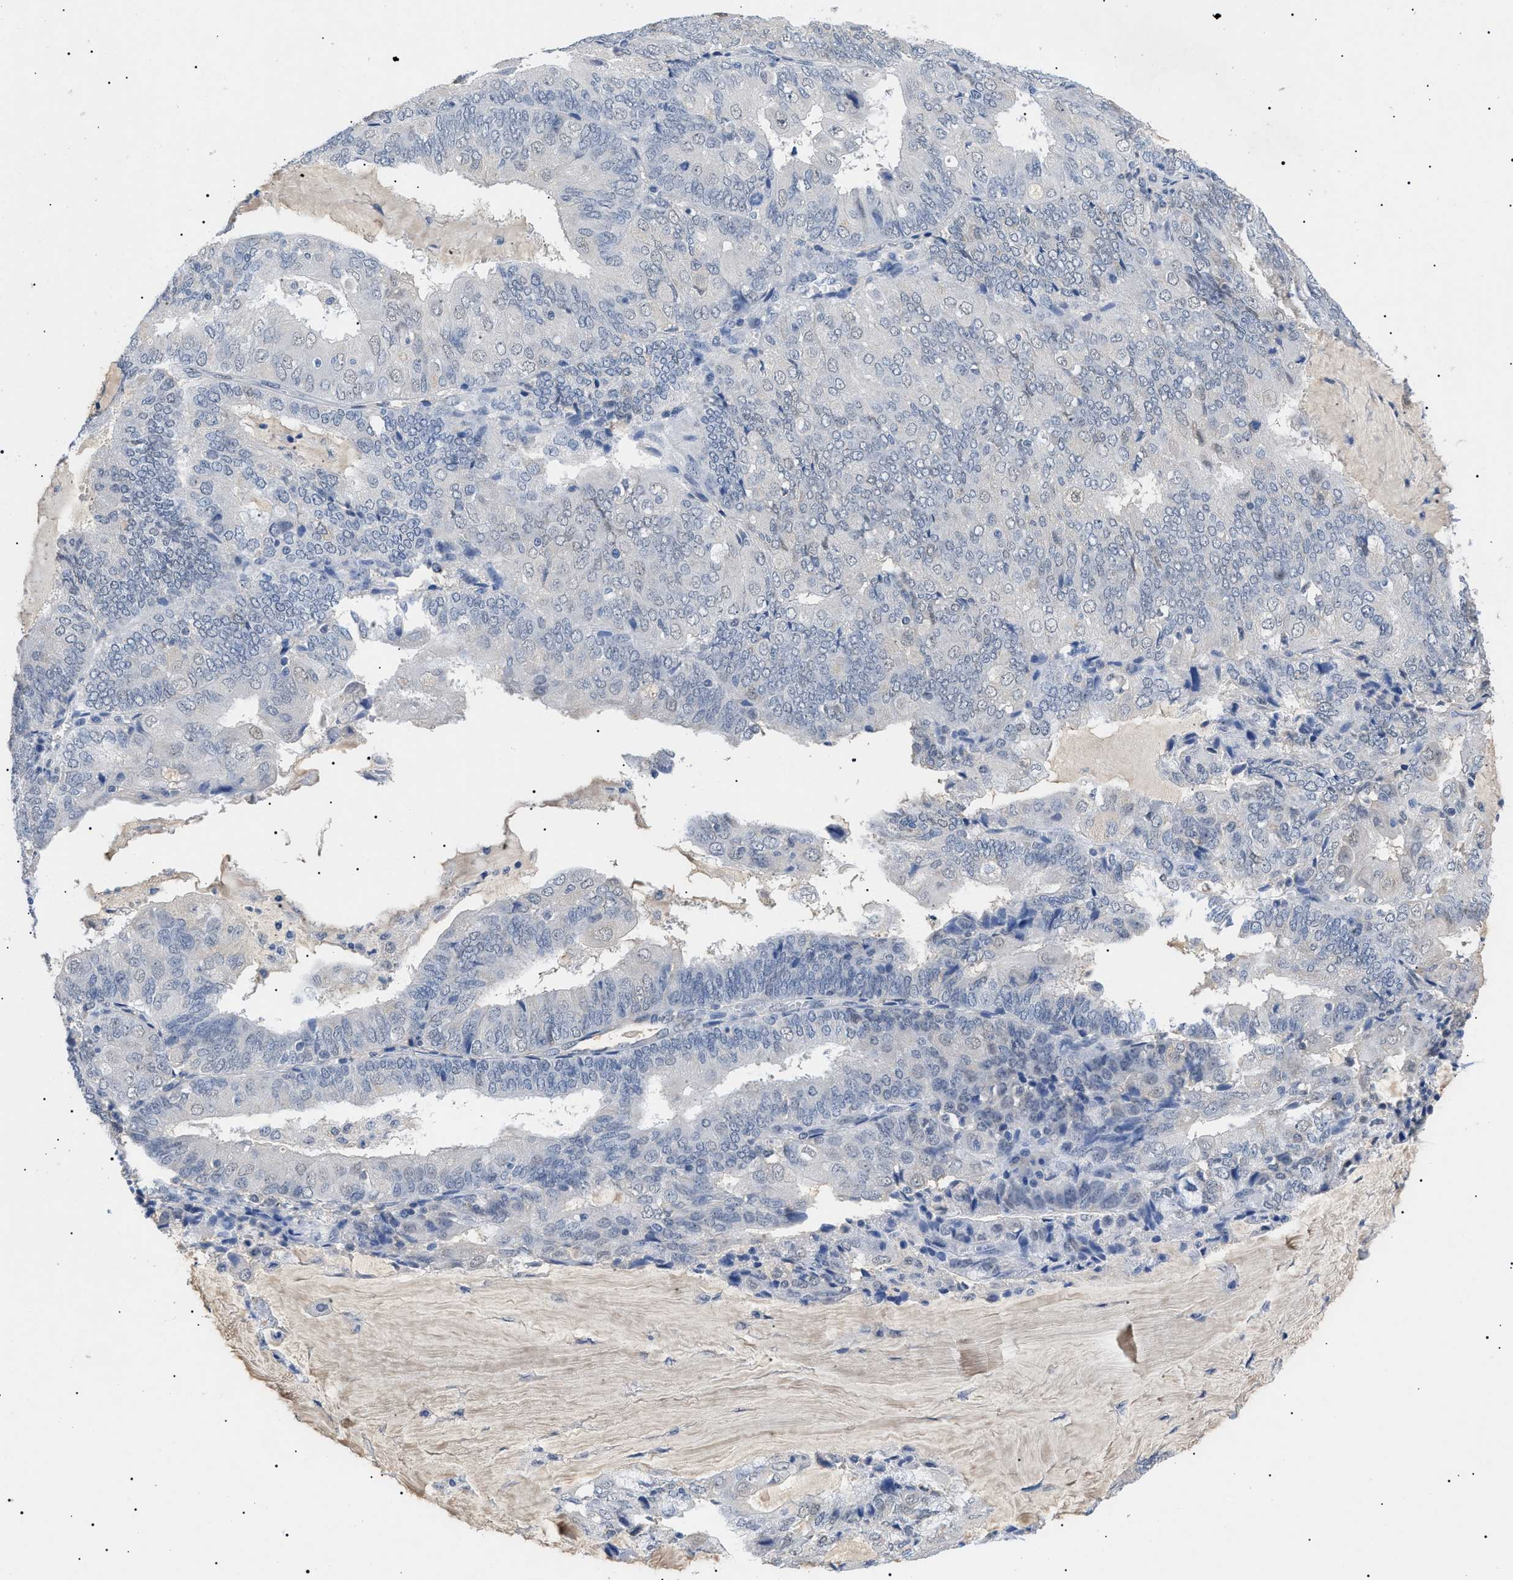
{"staining": {"intensity": "negative", "quantity": "none", "location": "none"}, "tissue": "endometrial cancer", "cell_type": "Tumor cells", "image_type": "cancer", "snomed": [{"axis": "morphology", "description": "Adenocarcinoma, NOS"}, {"axis": "topography", "description": "Endometrium"}], "caption": "An image of endometrial adenocarcinoma stained for a protein displays no brown staining in tumor cells. (Stains: DAB immunohistochemistry (IHC) with hematoxylin counter stain, Microscopy: brightfield microscopy at high magnification).", "gene": "PRRT2", "patient": {"sex": "female", "age": 81}}